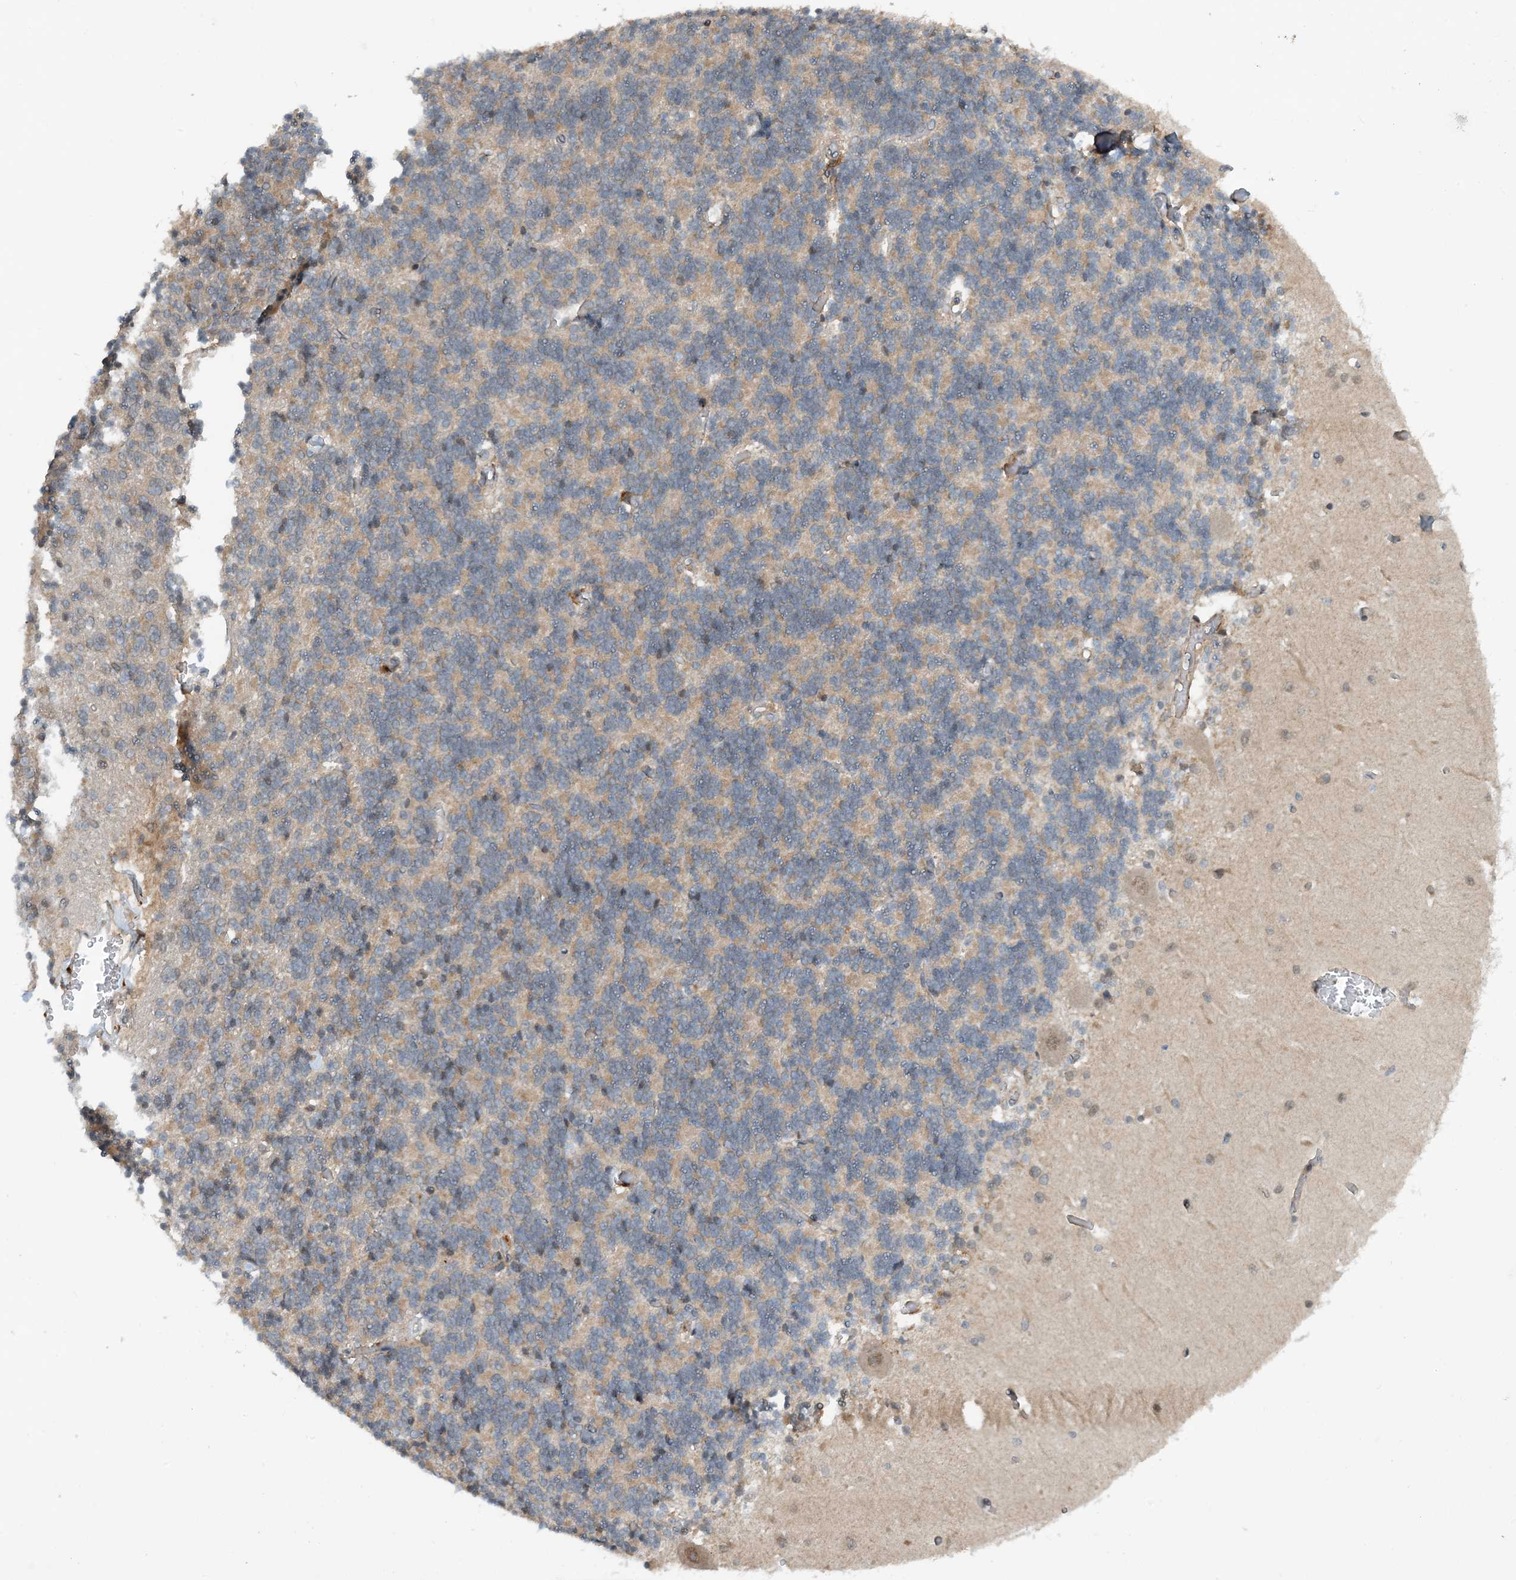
{"staining": {"intensity": "moderate", "quantity": "25%-75%", "location": "cytoplasmic/membranous"}, "tissue": "cerebellum", "cell_type": "Cells in granular layer", "image_type": "normal", "snomed": [{"axis": "morphology", "description": "Normal tissue, NOS"}, {"axis": "topography", "description": "Cerebellum"}], "caption": "IHC micrograph of unremarkable cerebellum stained for a protein (brown), which shows medium levels of moderate cytoplasmic/membranous positivity in approximately 25%-75% of cells in granular layer.", "gene": "PHOSPHO2", "patient": {"sex": "male", "age": 37}}